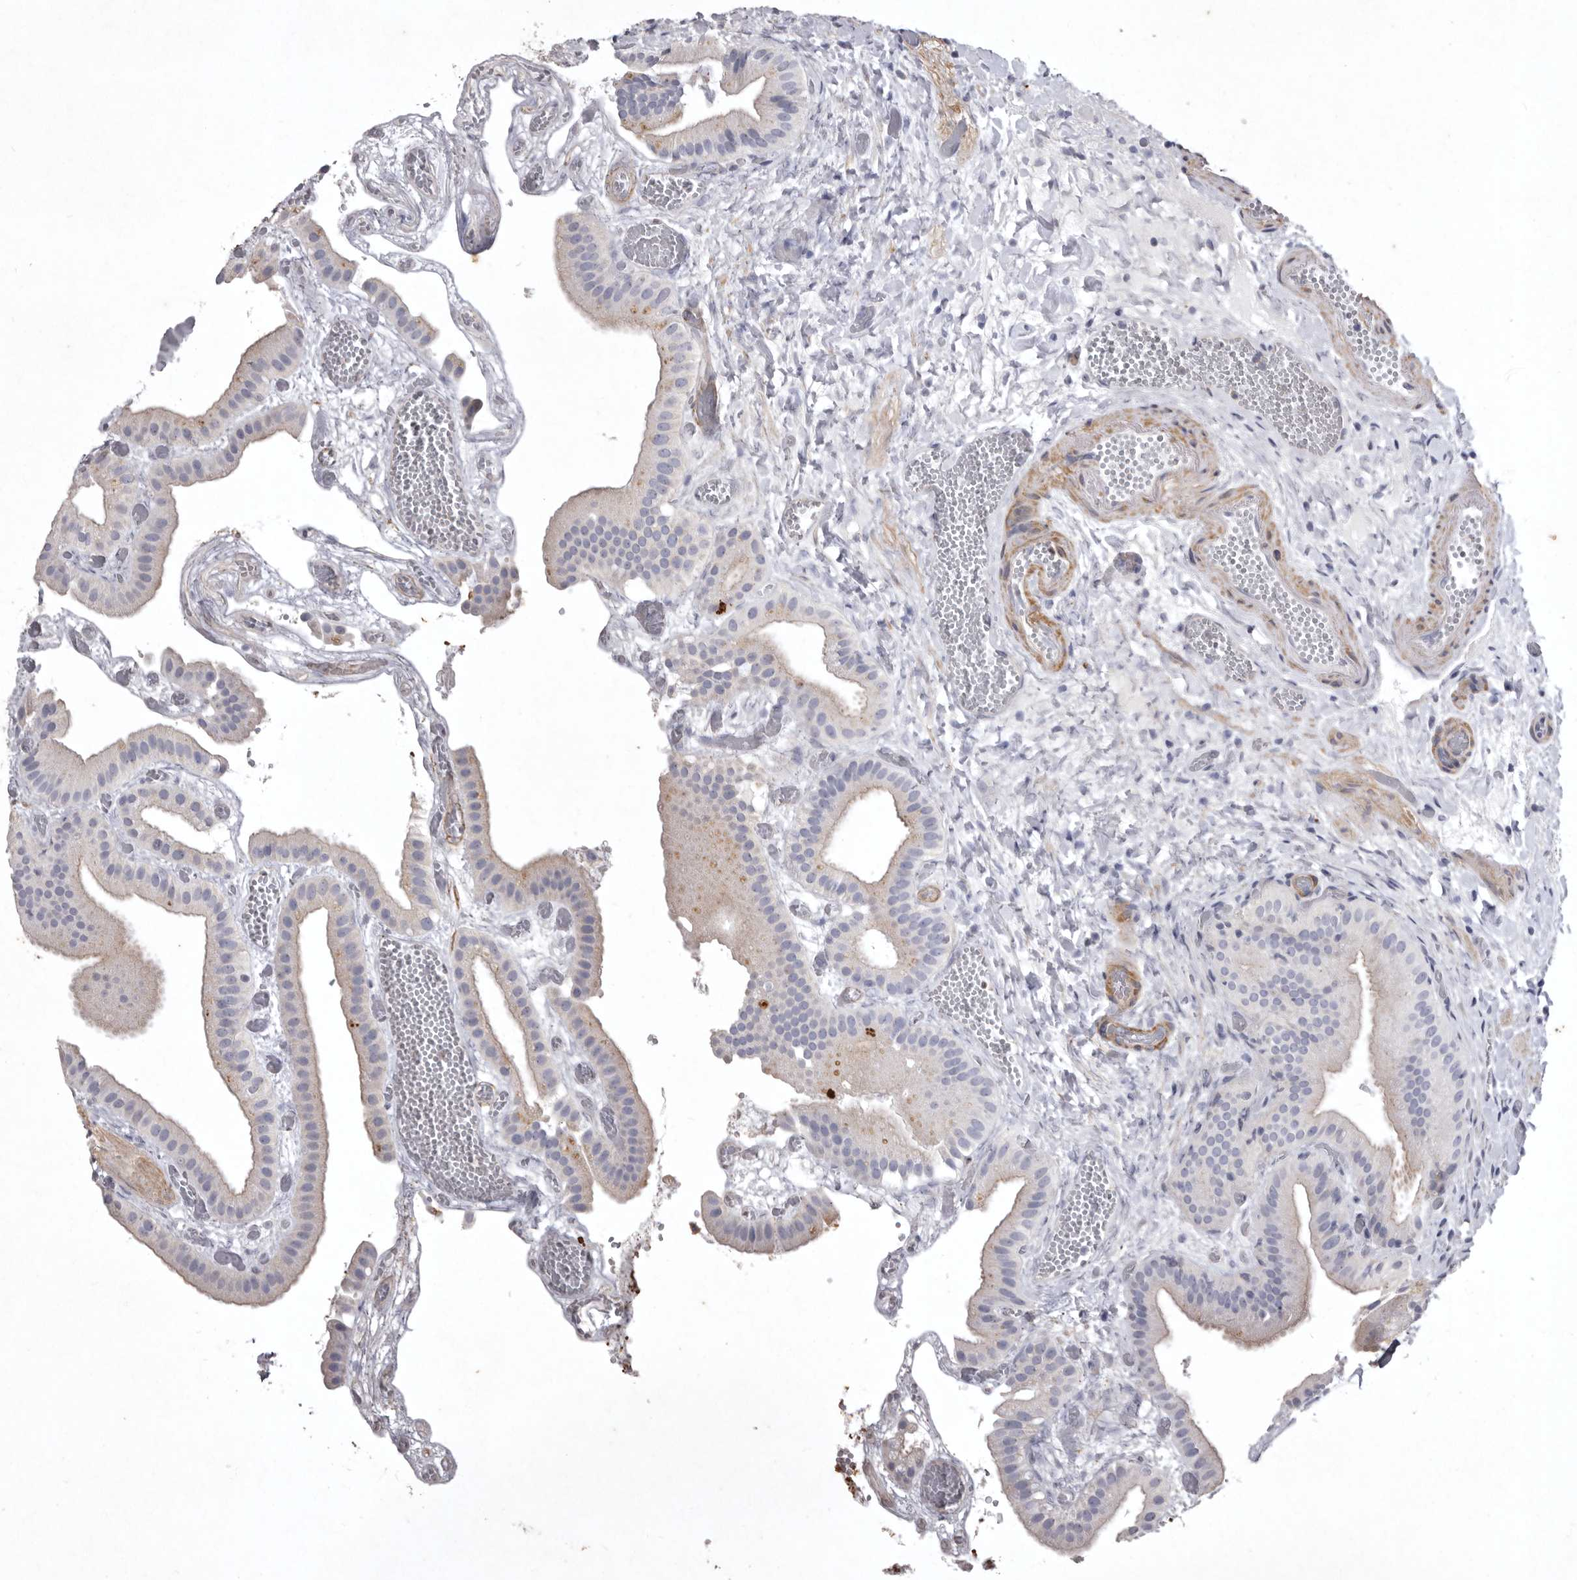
{"staining": {"intensity": "weak", "quantity": "25%-75%", "location": "cytoplasmic/membranous"}, "tissue": "gallbladder", "cell_type": "Glandular cells", "image_type": "normal", "snomed": [{"axis": "morphology", "description": "Normal tissue, NOS"}, {"axis": "topography", "description": "Gallbladder"}], "caption": "Brown immunohistochemical staining in normal human gallbladder demonstrates weak cytoplasmic/membranous expression in approximately 25%-75% of glandular cells. The staining was performed using DAB (3,3'-diaminobenzidine) to visualize the protein expression in brown, while the nuclei were stained in blue with hematoxylin (Magnification: 20x).", "gene": "NKAIN4", "patient": {"sex": "female", "age": 64}}